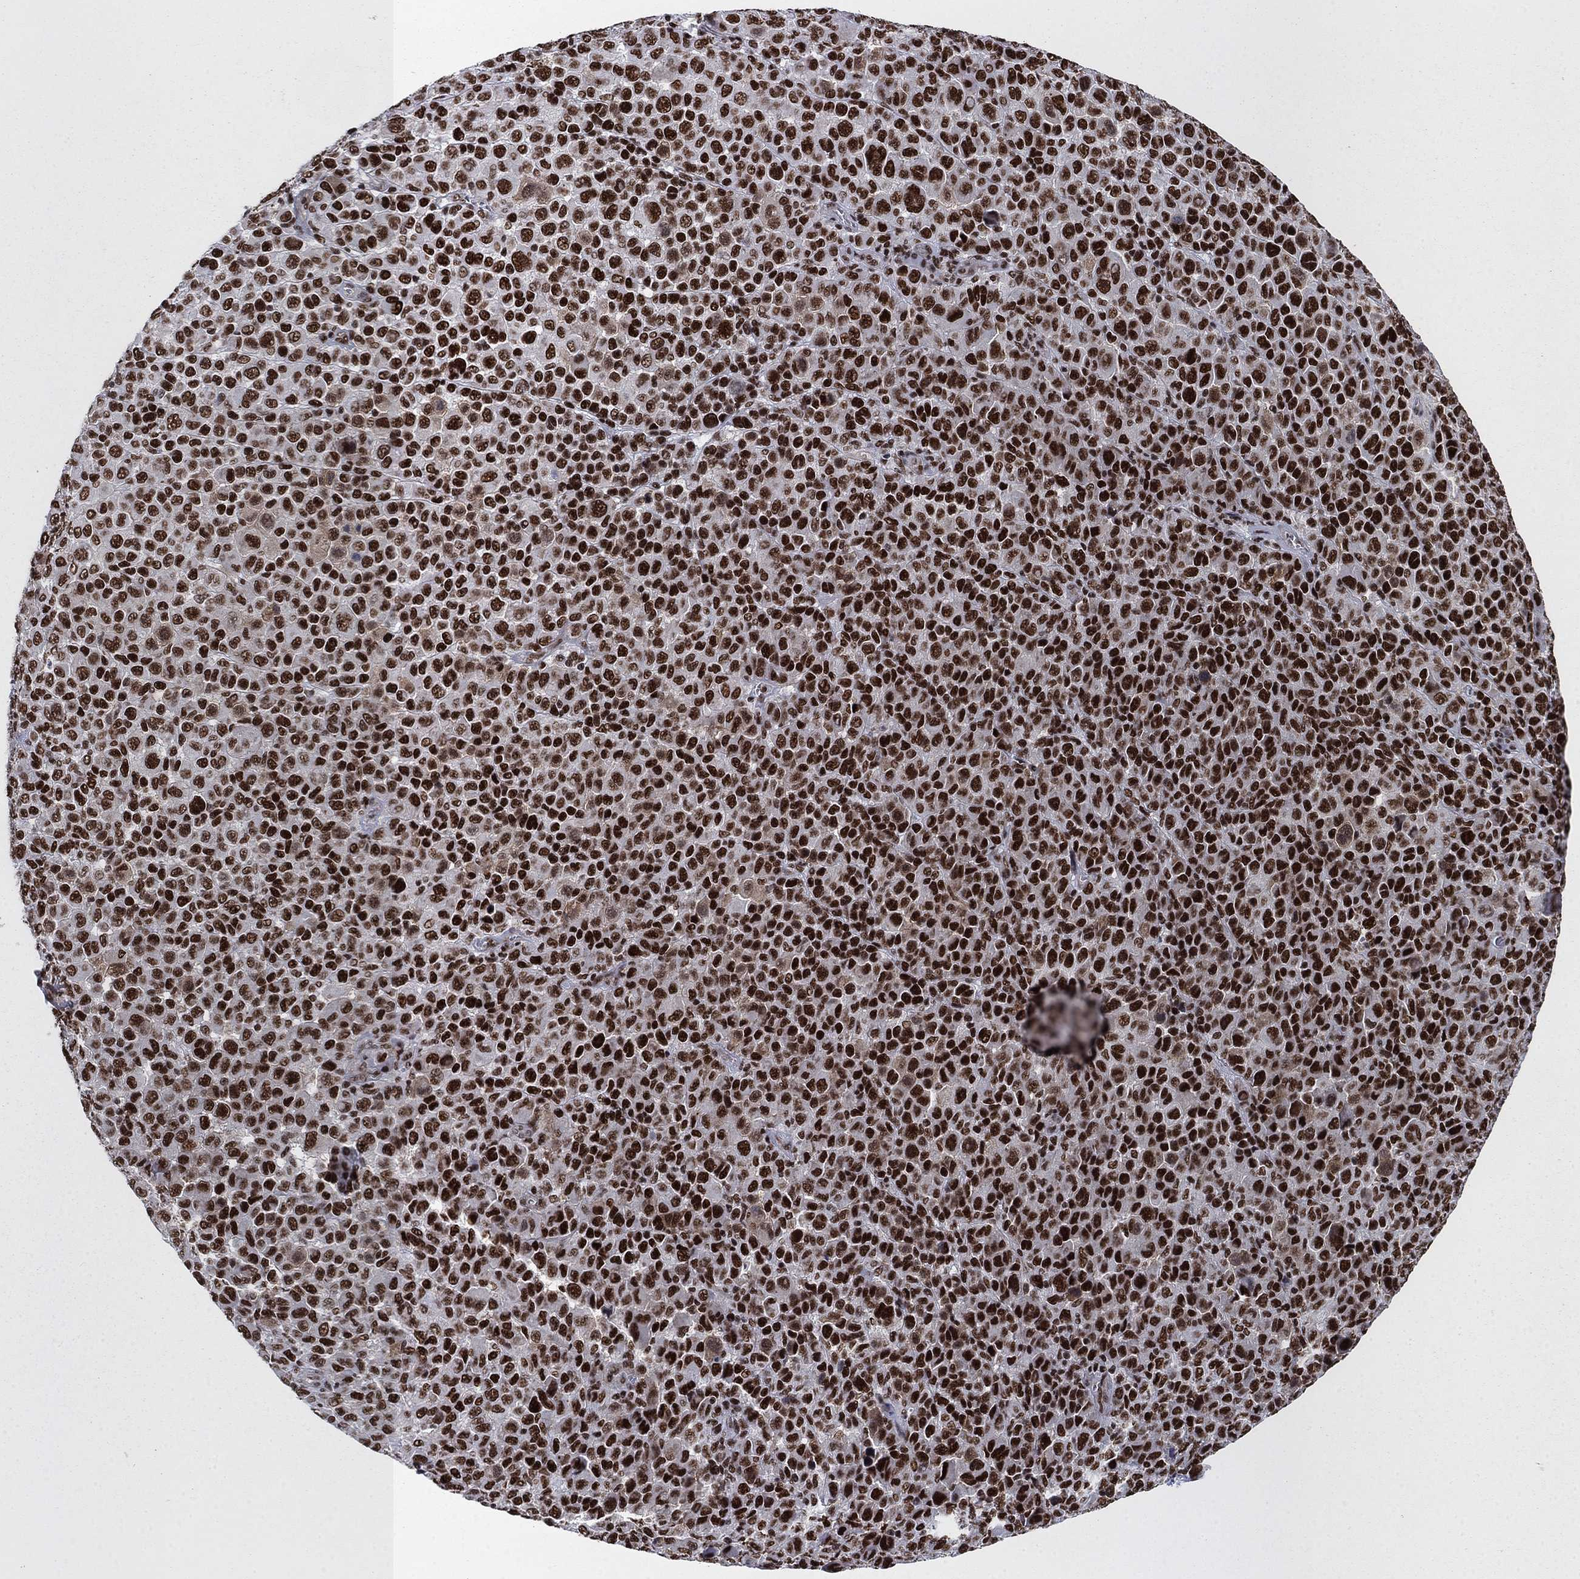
{"staining": {"intensity": "strong", "quantity": ">75%", "location": "nuclear"}, "tissue": "melanoma", "cell_type": "Tumor cells", "image_type": "cancer", "snomed": [{"axis": "morphology", "description": "Malignant melanoma, NOS"}, {"axis": "topography", "description": "Skin"}], "caption": "An image of malignant melanoma stained for a protein exhibits strong nuclear brown staining in tumor cells. (Stains: DAB in brown, nuclei in blue, Microscopy: brightfield microscopy at high magnification).", "gene": "RPRD1B", "patient": {"sex": "female", "age": 57}}